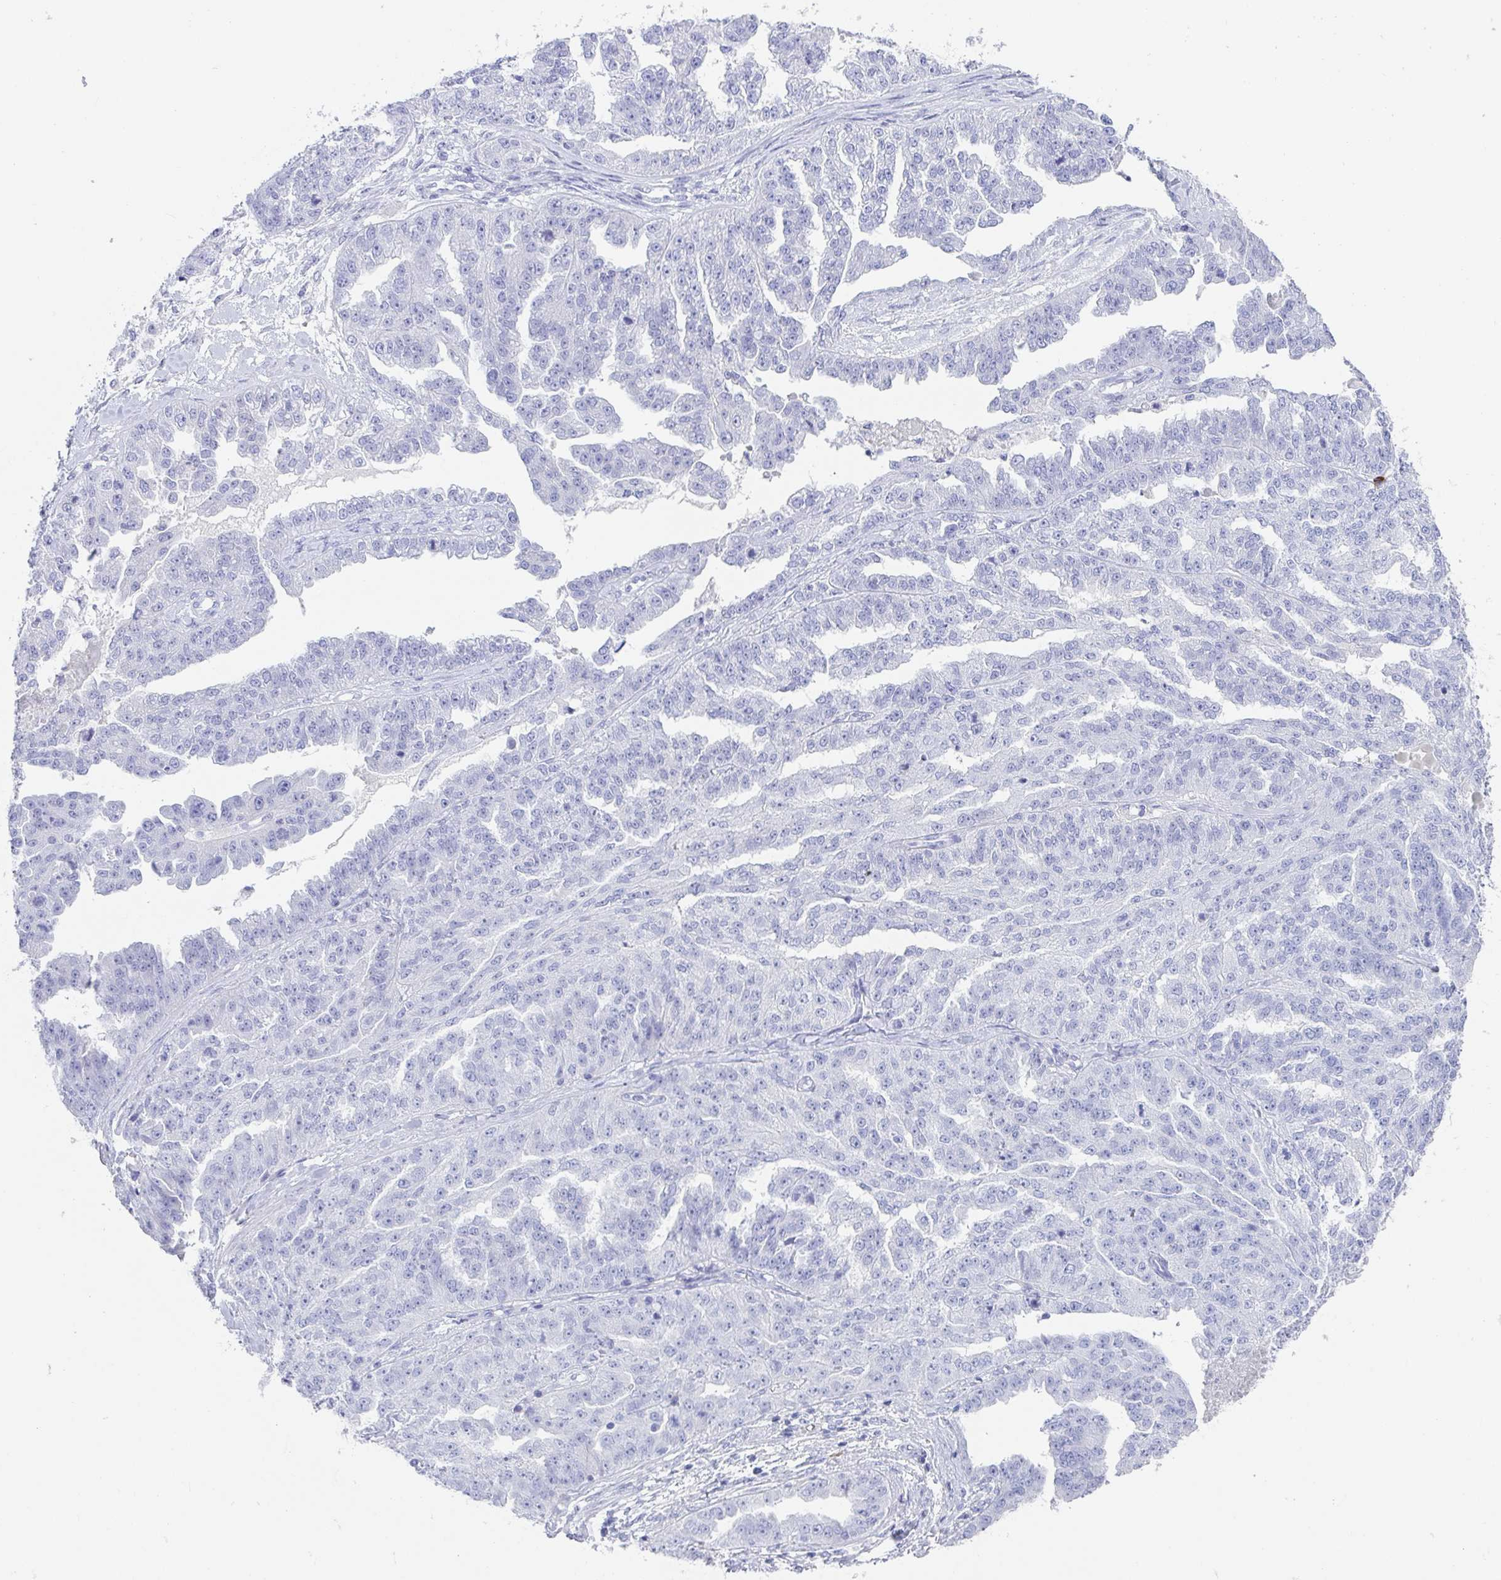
{"staining": {"intensity": "negative", "quantity": "none", "location": "none"}, "tissue": "ovarian cancer", "cell_type": "Tumor cells", "image_type": "cancer", "snomed": [{"axis": "morphology", "description": "Cystadenocarcinoma, serous, NOS"}, {"axis": "topography", "description": "Ovary"}], "caption": "IHC image of serous cystadenocarcinoma (ovarian) stained for a protein (brown), which shows no expression in tumor cells.", "gene": "PLA2G1B", "patient": {"sex": "female", "age": 58}}